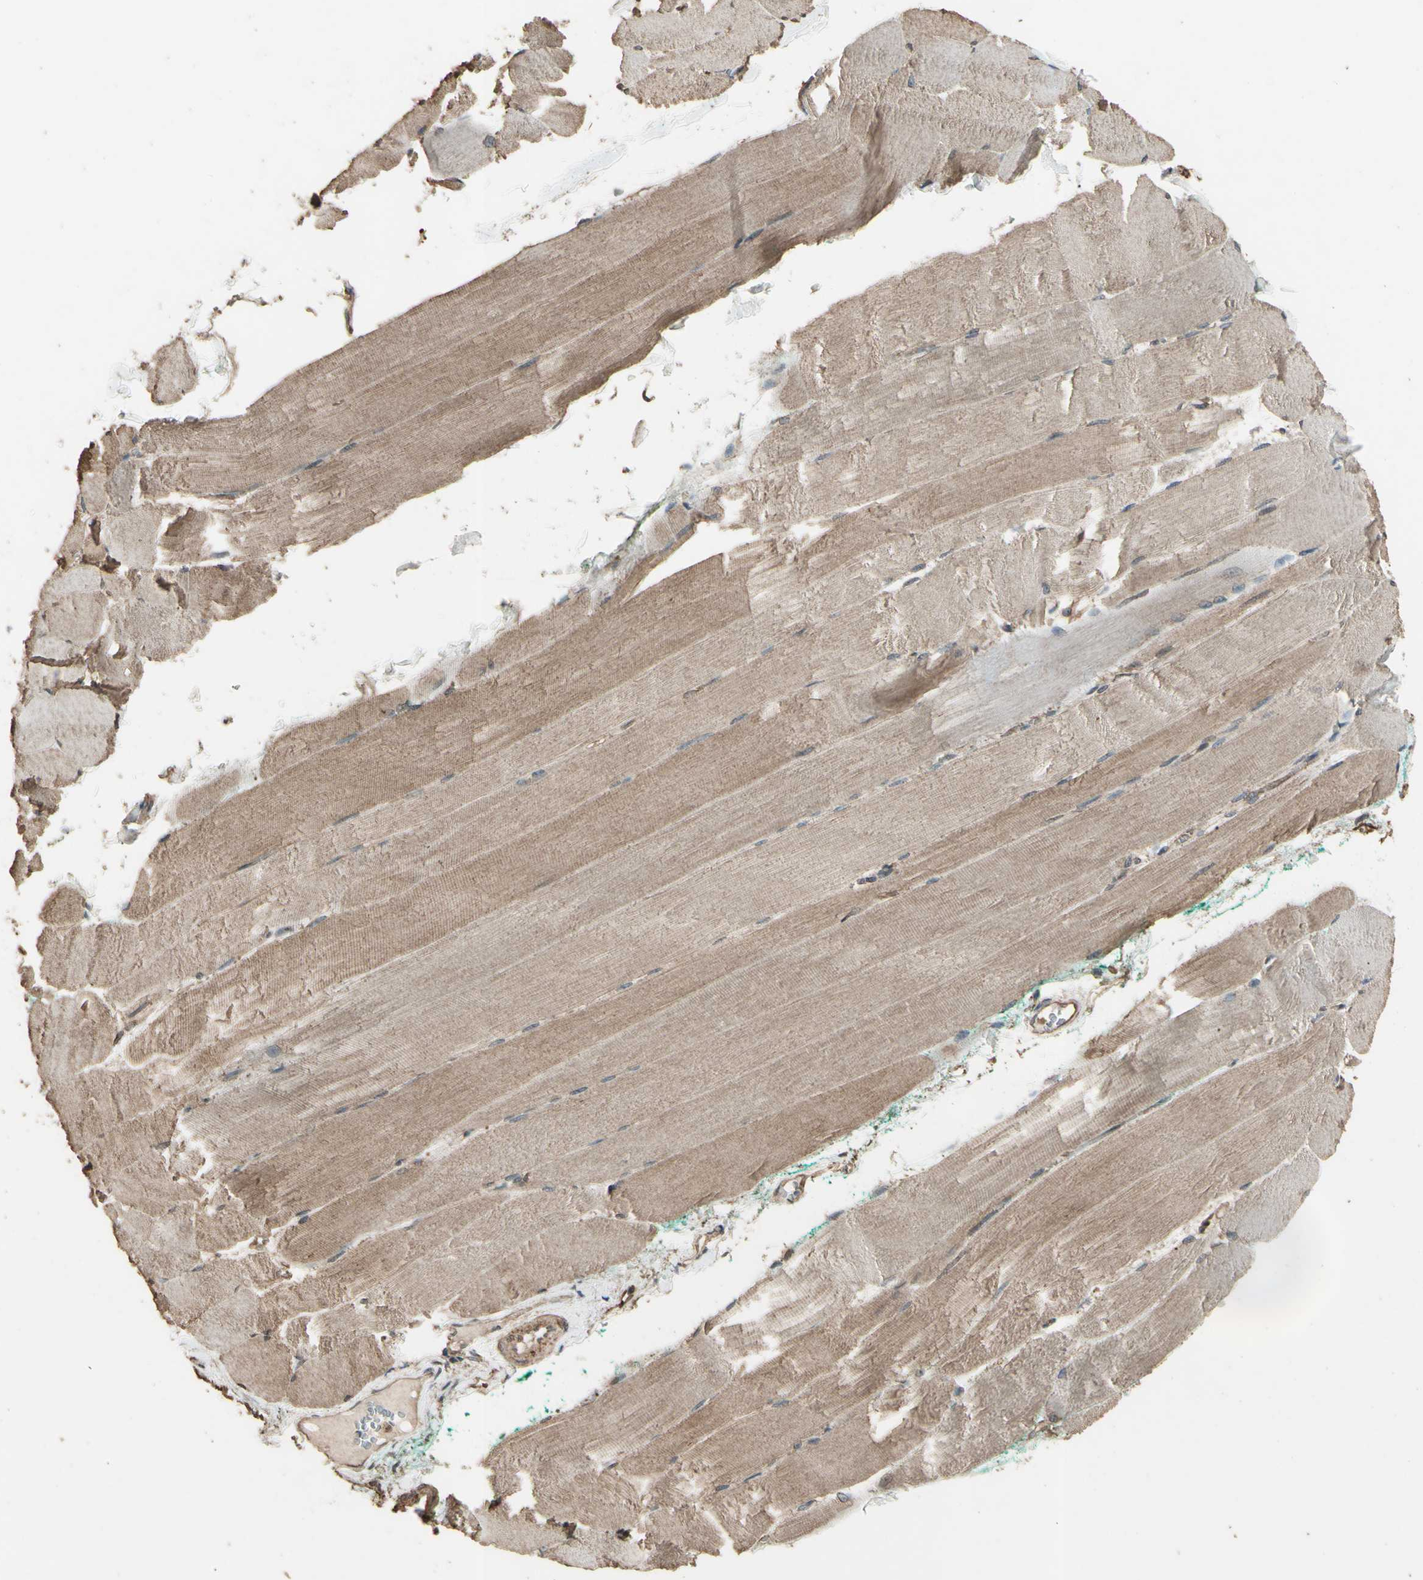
{"staining": {"intensity": "moderate", "quantity": ">75%", "location": "cytoplasmic/membranous"}, "tissue": "skeletal muscle", "cell_type": "Myocytes", "image_type": "normal", "snomed": [{"axis": "morphology", "description": "Normal tissue, NOS"}, {"axis": "morphology", "description": "Squamous cell carcinoma, NOS"}, {"axis": "topography", "description": "Skeletal muscle"}], "caption": "Immunohistochemical staining of normal human skeletal muscle shows >75% levels of moderate cytoplasmic/membranous protein positivity in about >75% of myocytes.", "gene": "TSPO", "patient": {"sex": "male", "age": 51}}